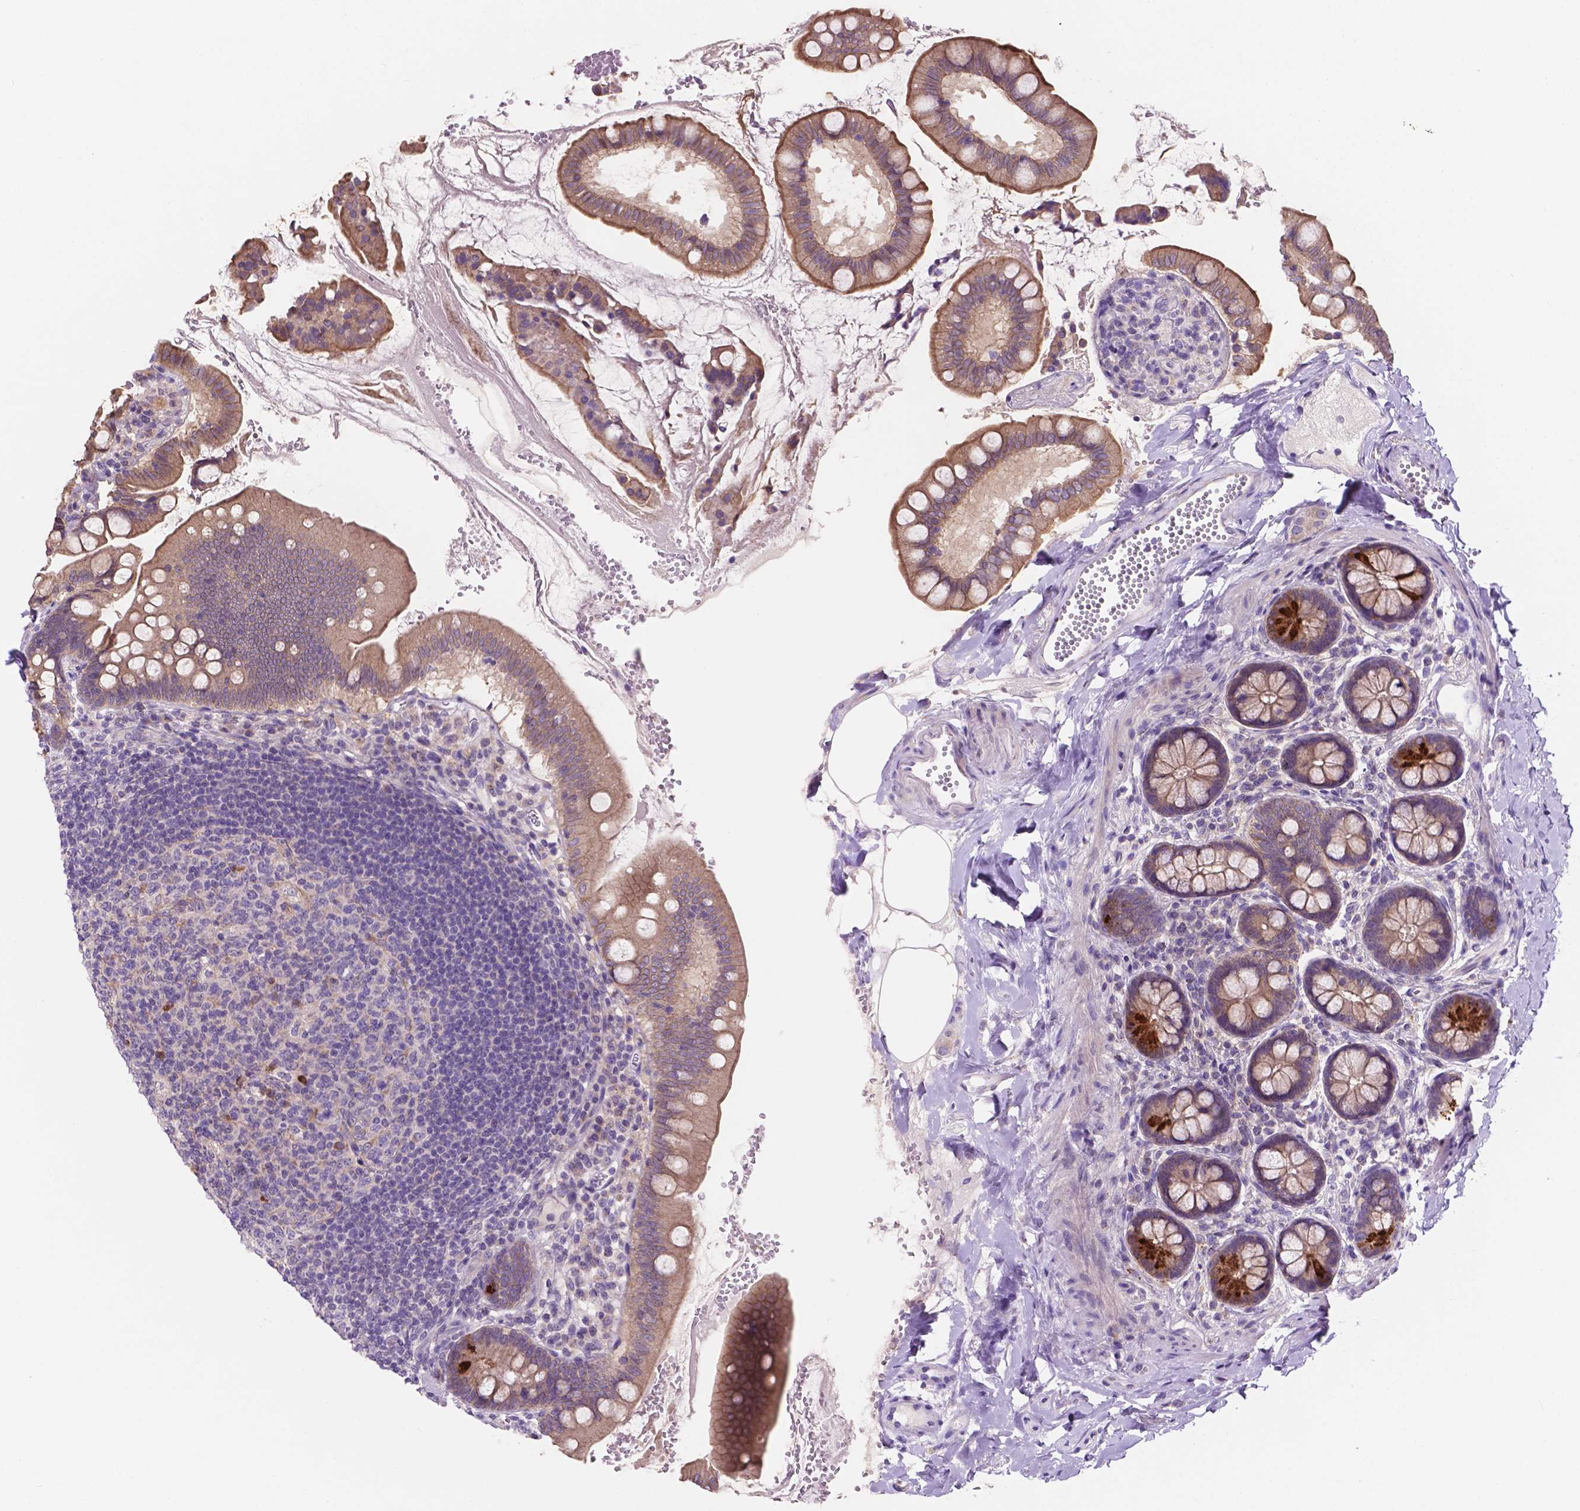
{"staining": {"intensity": "strong", "quantity": "<25%", "location": "cytoplasmic/membranous"}, "tissue": "small intestine", "cell_type": "Glandular cells", "image_type": "normal", "snomed": [{"axis": "morphology", "description": "Normal tissue, NOS"}, {"axis": "topography", "description": "Small intestine"}], "caption": "Protein expression analysis of unremarkable human small intestine reveals strong cytoplasmic/membranous staining in about <25% of glandular cells. (Stains: DAB in brown, nuclei in blue, Microscopy: brightfield microscopy at high magnification).", "gene": "MKRN2OS", "patient": {"sex": "female", "age": 56}}